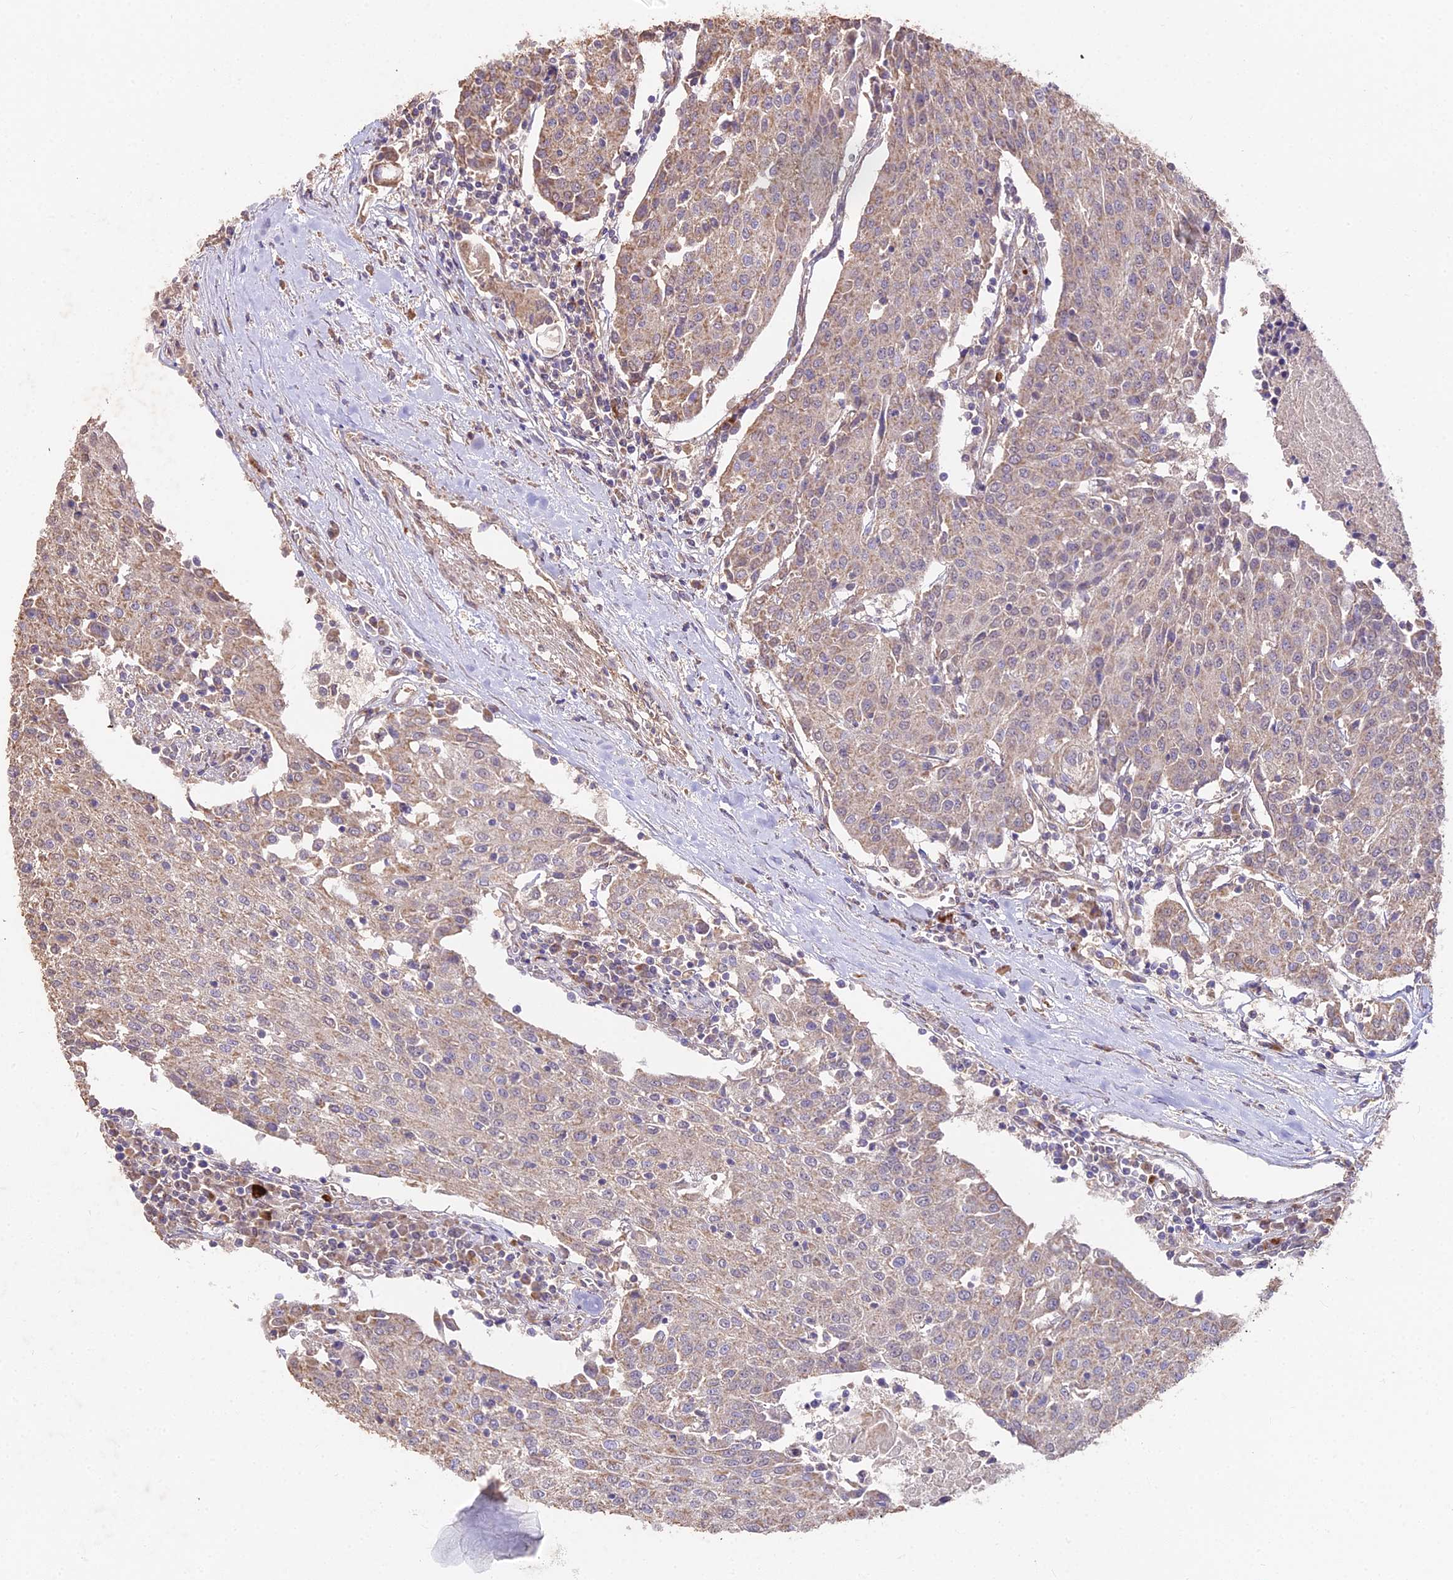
{"staining": {"intensity": "weak", "quantity": ">75%", "location": "cytoplasmic/membranous"}, "tissue": "urothelial cancer", "cell_type": "Tumor cells", "image_type": "cancer", "snomed": [{"axis": "morphology", "description": "Urothelial carcinoma, High grade"}, {"axis": "topography", "description": "Urinary bladder"}], "caption": "Urothelial carcinoma (high-grade) tissue shows weak cytoplasmic/membranous expression in about >75% of tumor cells, visualized by immunohistochemistry.", "gene": "METTL13", "patient": {"sex": "female", "age": 85}}